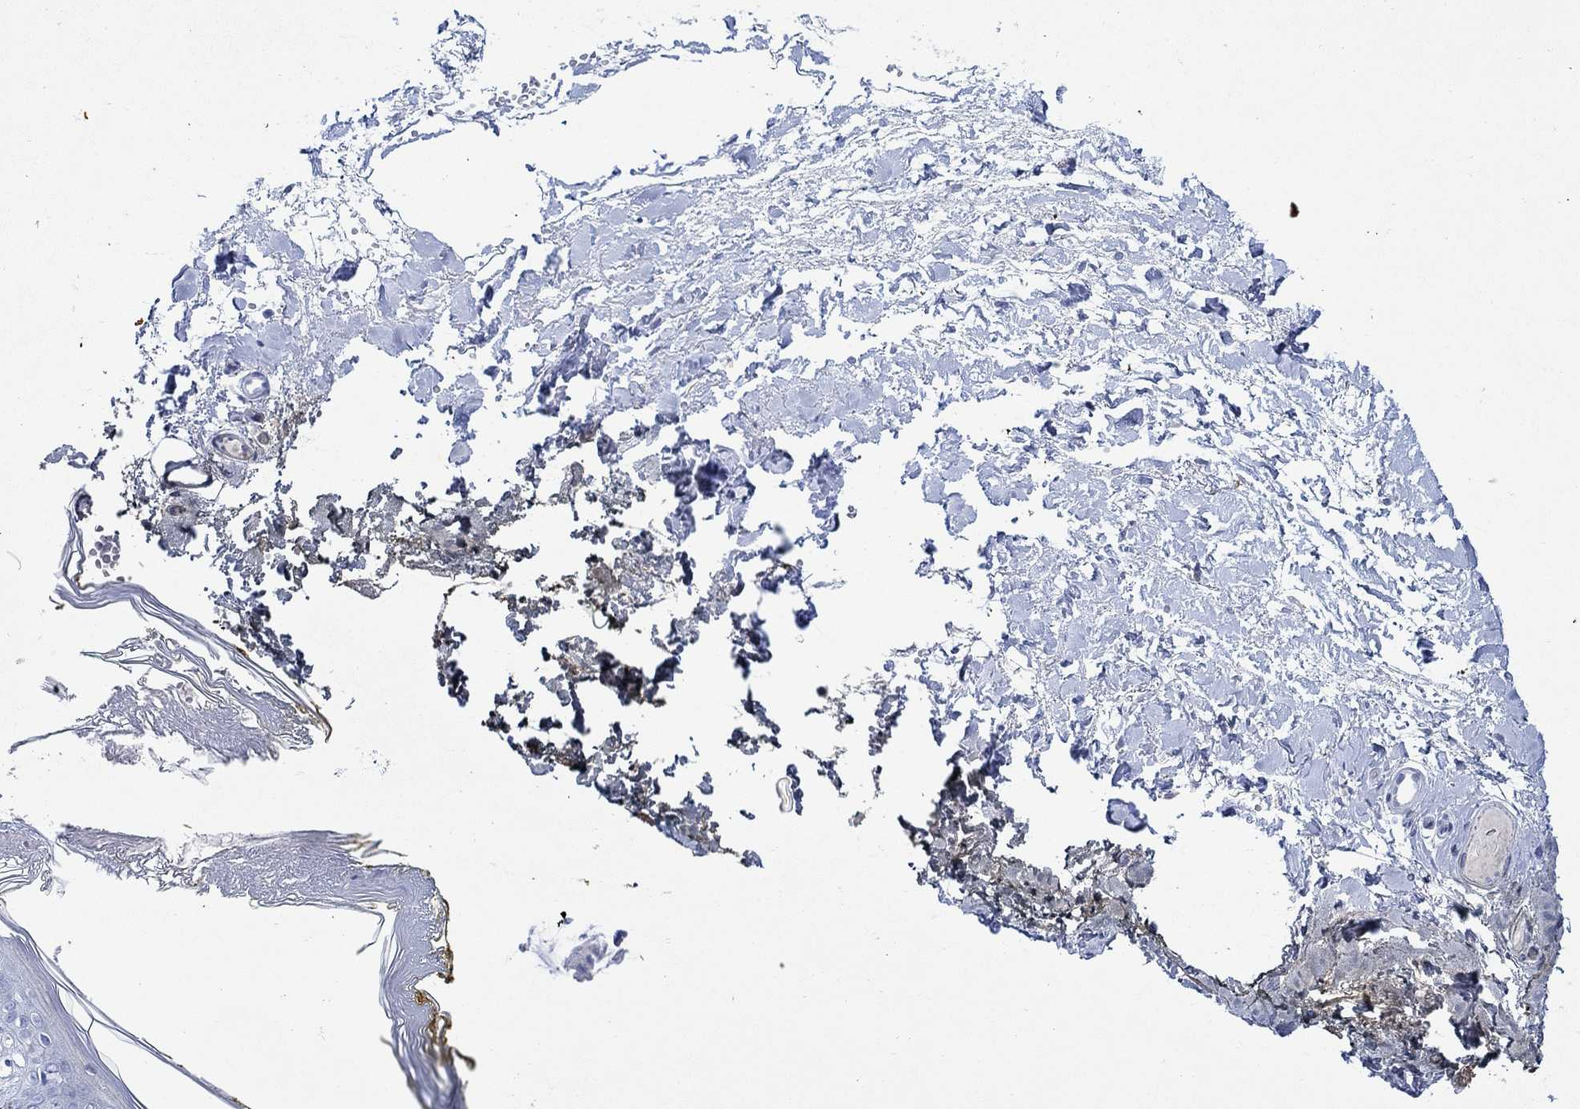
{"staining": {"intensity": "negative", "quantity": "none", "location": "none"}, "tissue": "skin", "cell_type": "Fibroblasts", "image_type": "normal", "snomed": [{"axis": "morphology", "description": "Normal tissue, NOS"}, {"axis": "topography", "description": "Skin"}], "caption": "This is an IHC micrograph of benign skin. There is no positivity in fibroblasts.", "gene": "KSR2", "patient": {"sex": "female", "age": 34}}